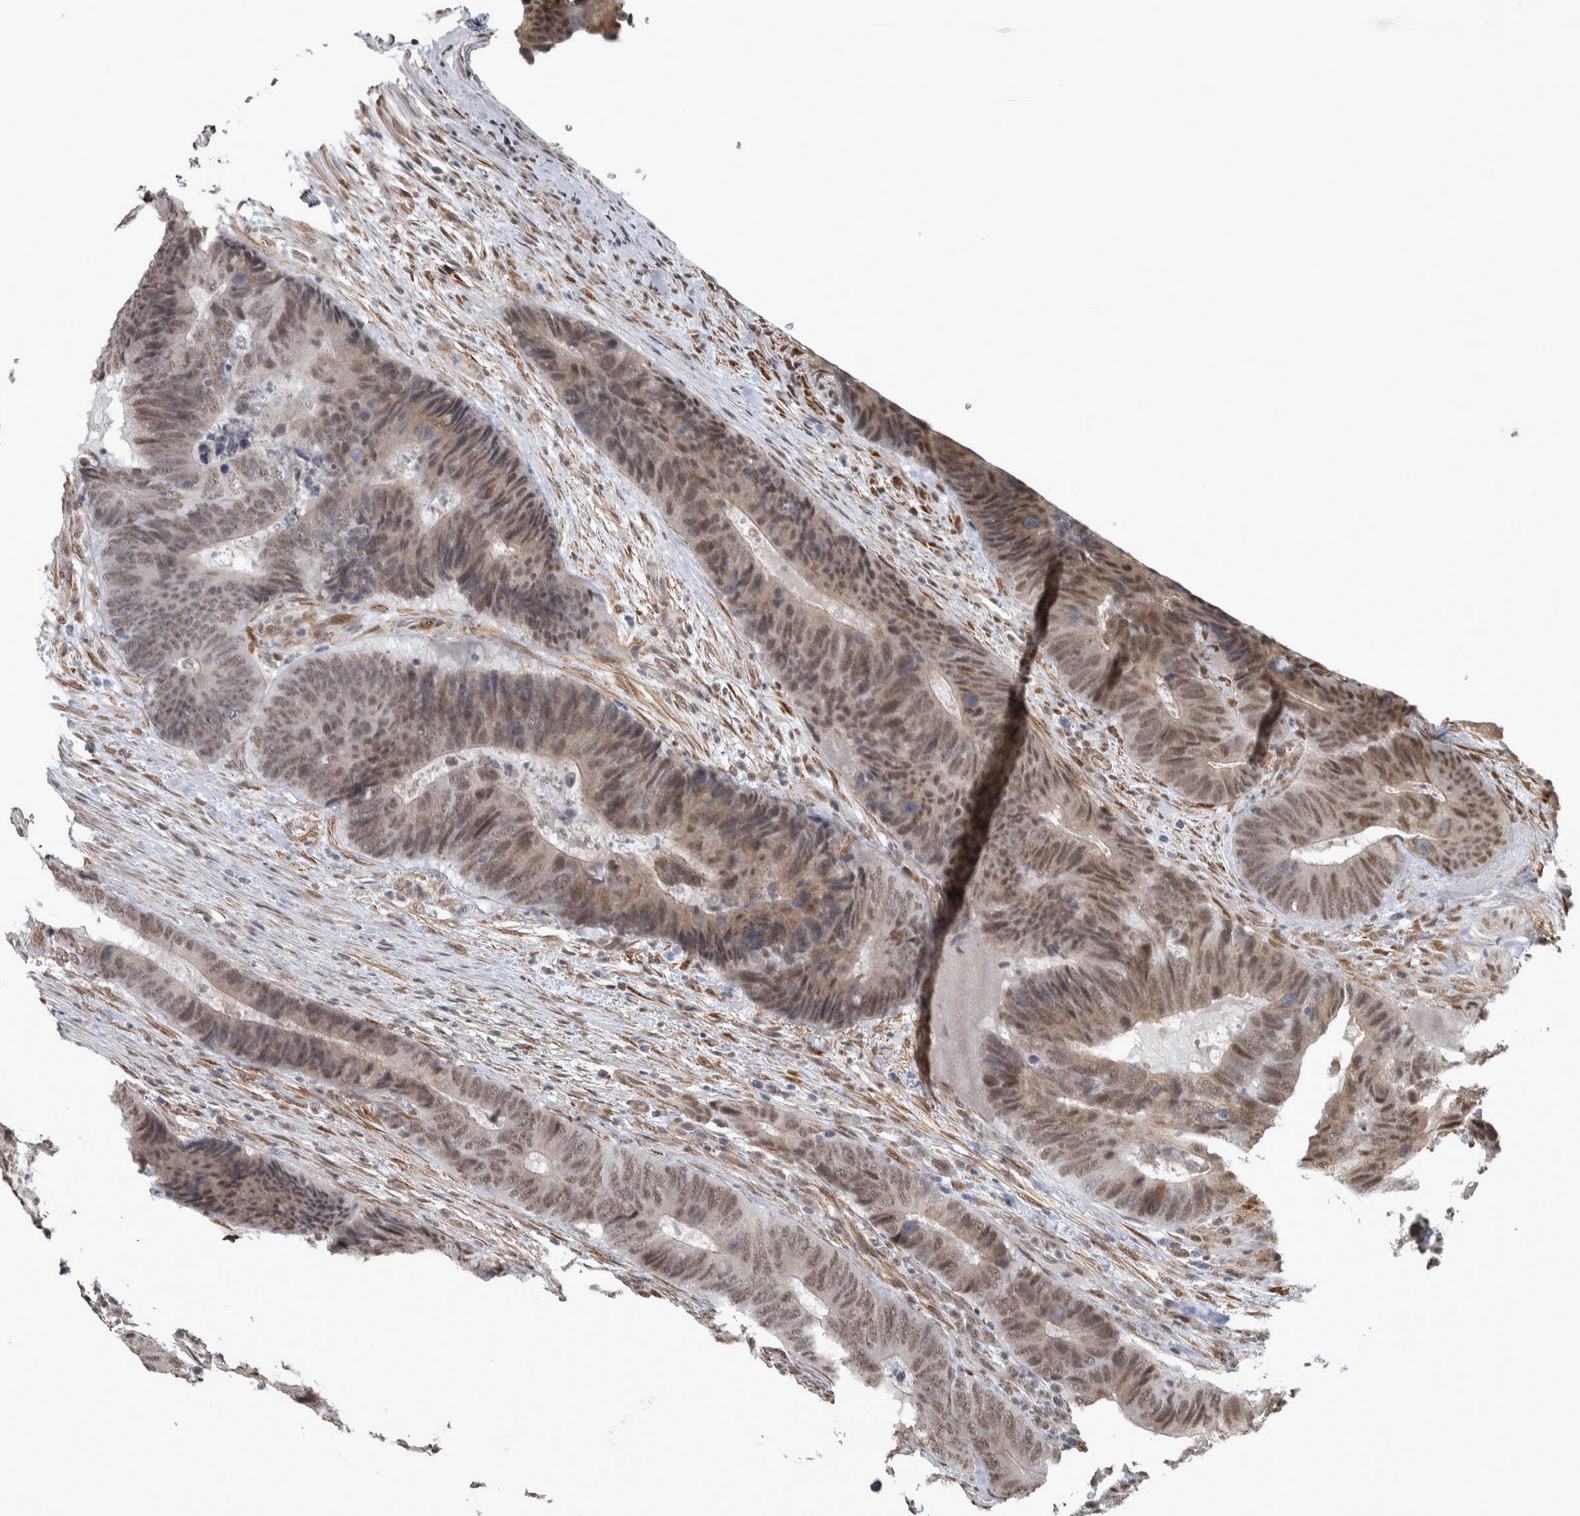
{"staining": {"intensity": "moderate", "quantity": ">75%", "location": "nuclear"}, "tissue": "colorectal cancer", "cell_type": "Tumor cells", "image_type": "cancer", "snomed": [{"axis": "morphology", "description": "Adenocarcinoma, NOS"}, {"axis": "topography", "description": "Colon"}], "caption": "Tumor cells demonstrate moderate nuclear expression in about >75% of cells in colorectal cancer (adenocarcinoma).", "gene": "DDX42", "patient": {"sex": "male", "age": 56}}